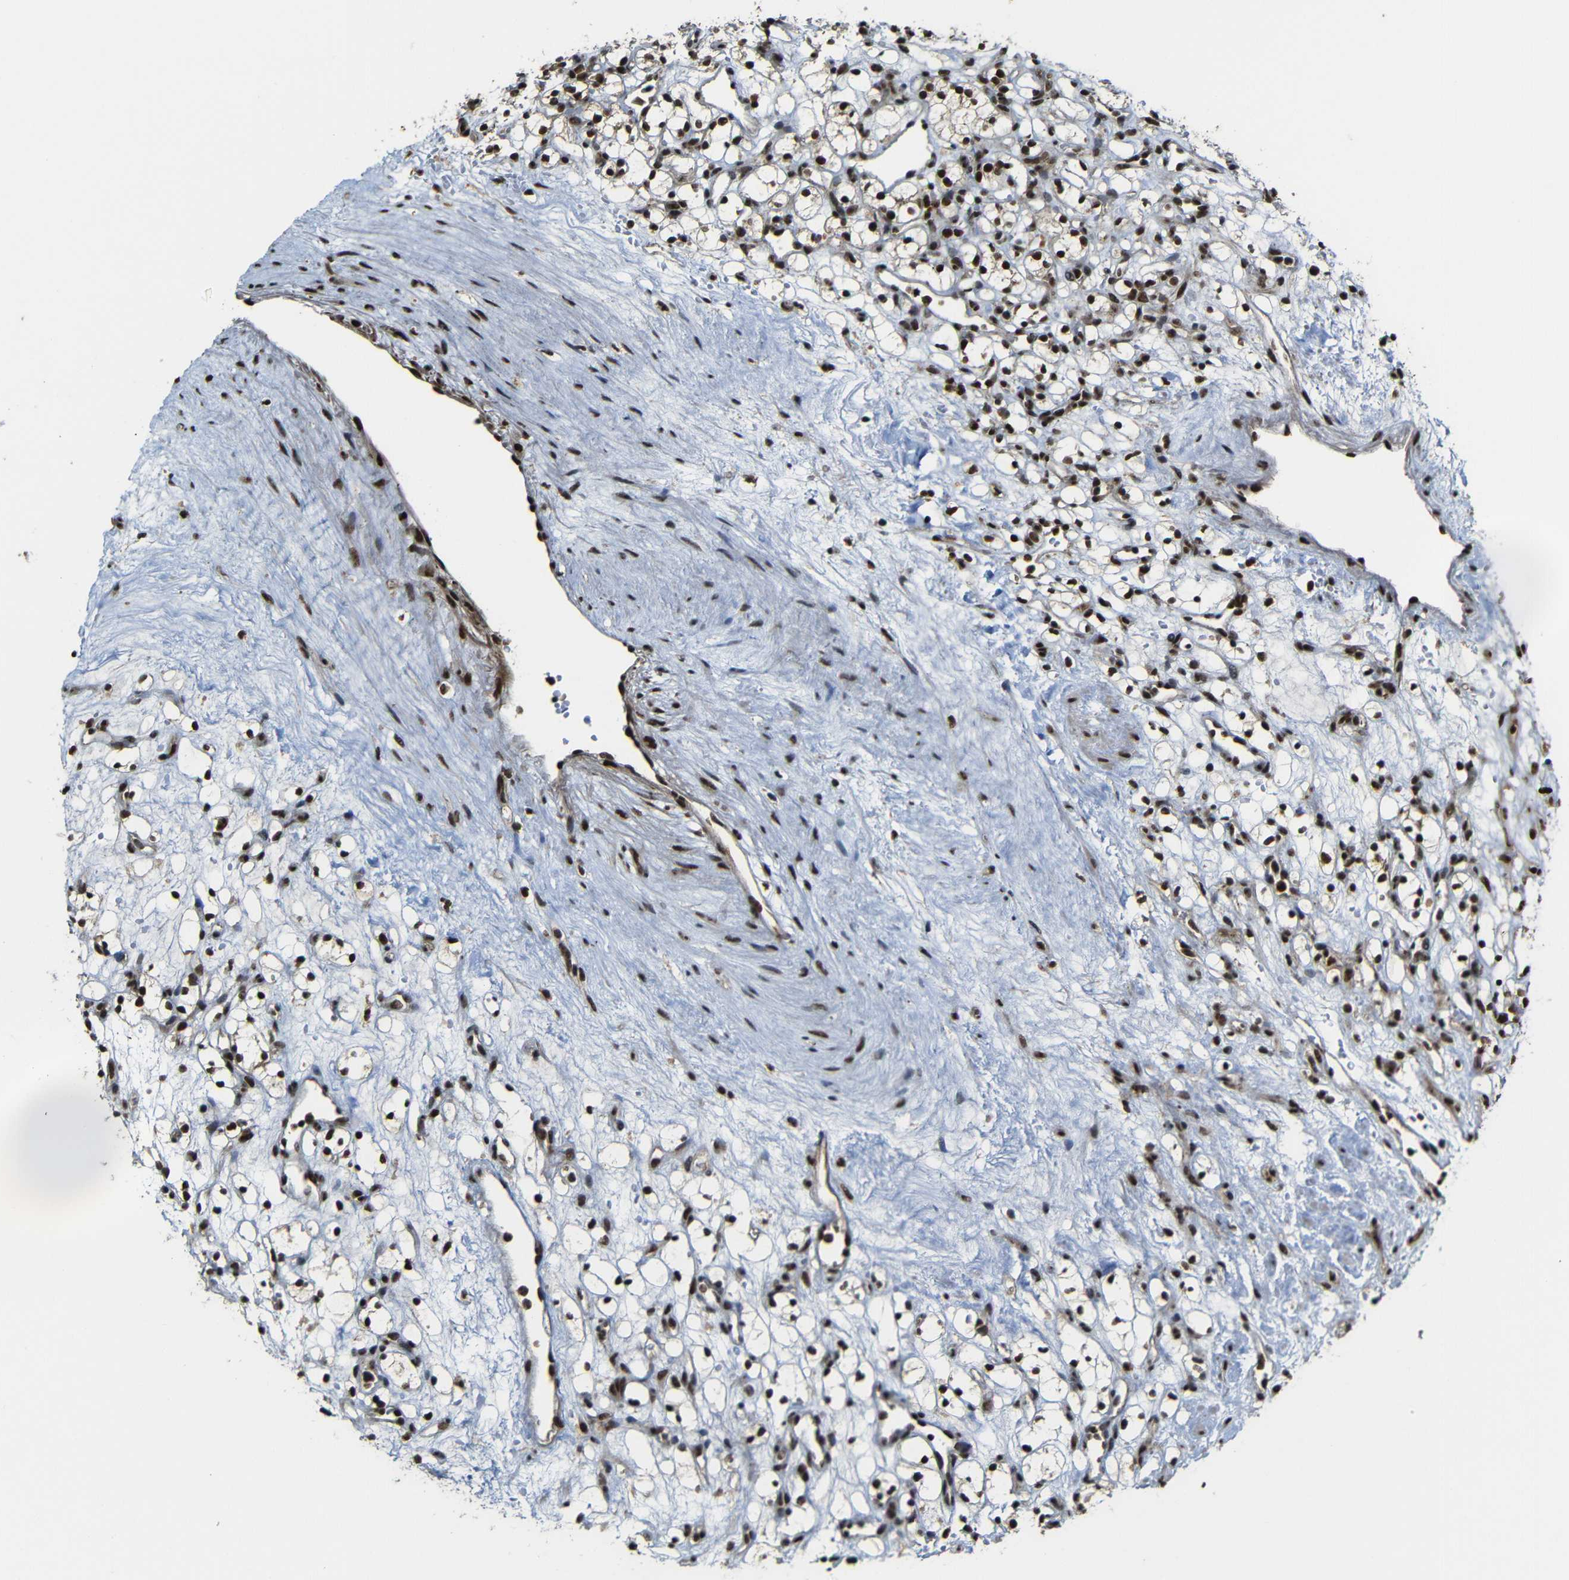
{"staining": {"intensity": "strong", "quantity": ">75%", "location": "nuclear"}, "tissue": "renal cancer", "cell_type": "Tumor cells", "image_type": "cancer", "snomed": [{"axis": "morphology", "description": "Adenocarcinoma, NOS"}, {"axis": "topography", "description": "Kidney"}], "caption": "A high amount of strong nuclear staining is present in about >75% of tumor cells in adenocarcinoma (renal) tissue.", "gene": "TCF7L2", "patient": {"sex": "female", "age": 60}}